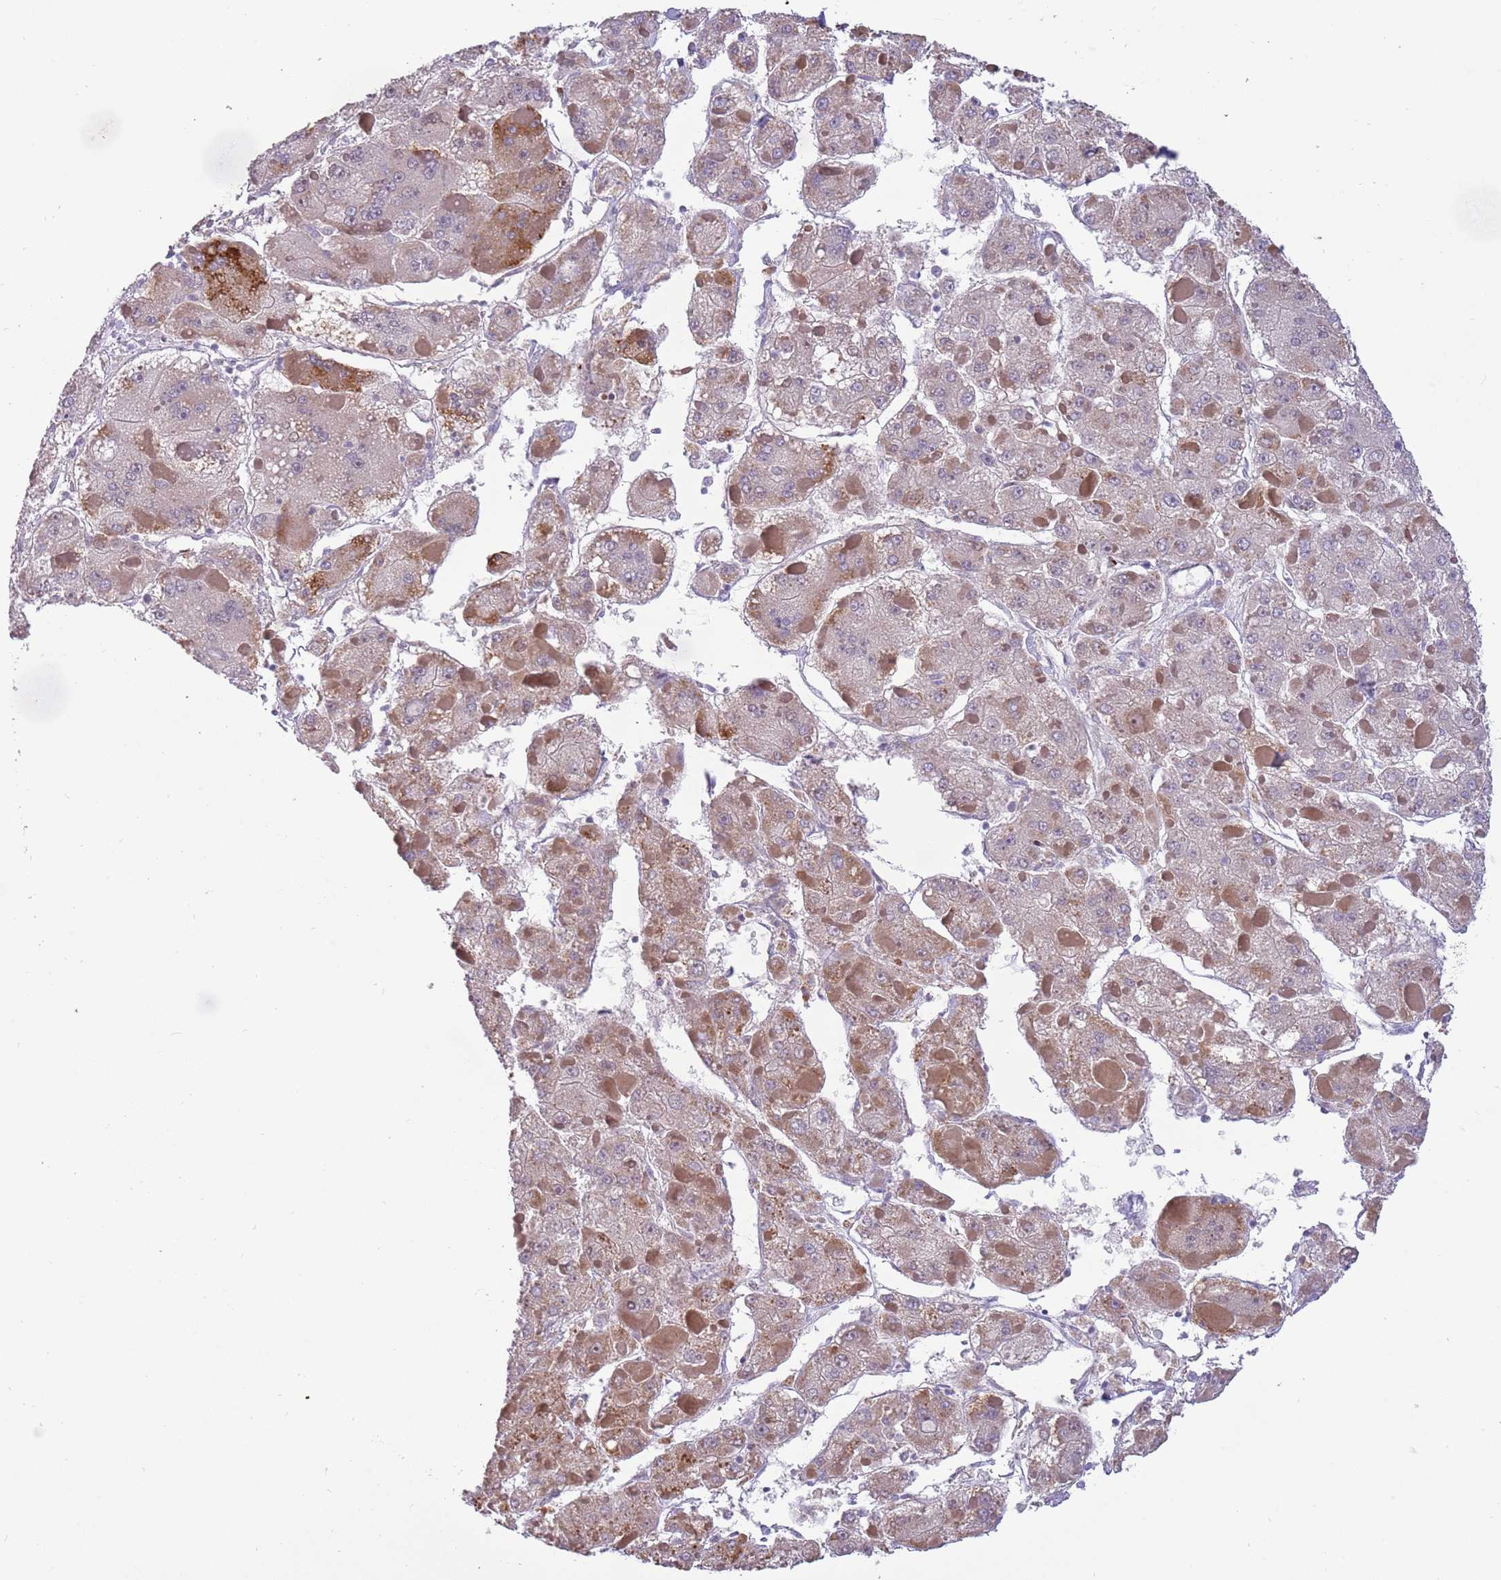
{"staining": {"intensity": "moderate", "quantity": "25%-75%", "location": "cytoplasmic/membranous"}, "tissue": "liver cancer", "cell_type": "Tumor cells", "image_type": "cancer", "snomed": [{"axis": "morphology", "description": "Carcinoma, Hepatocellular, NOS"}, {"axis": "topography", "description": "Liver"}], "caption": "Immunohistochemistry (IHC) (DAB (3,3'-diaminobenzidine)) staining of liver cancer (hepatocellular carcinoma) displays moderate cytoplasmic/membranous protein positivity in approximately 25%-75% of tumor cells. (brown staining indicates protein expression, while blue staining denotes nuclei).", "gene": "ITGB6", "patient": {"sex": "female", "age": 73}}